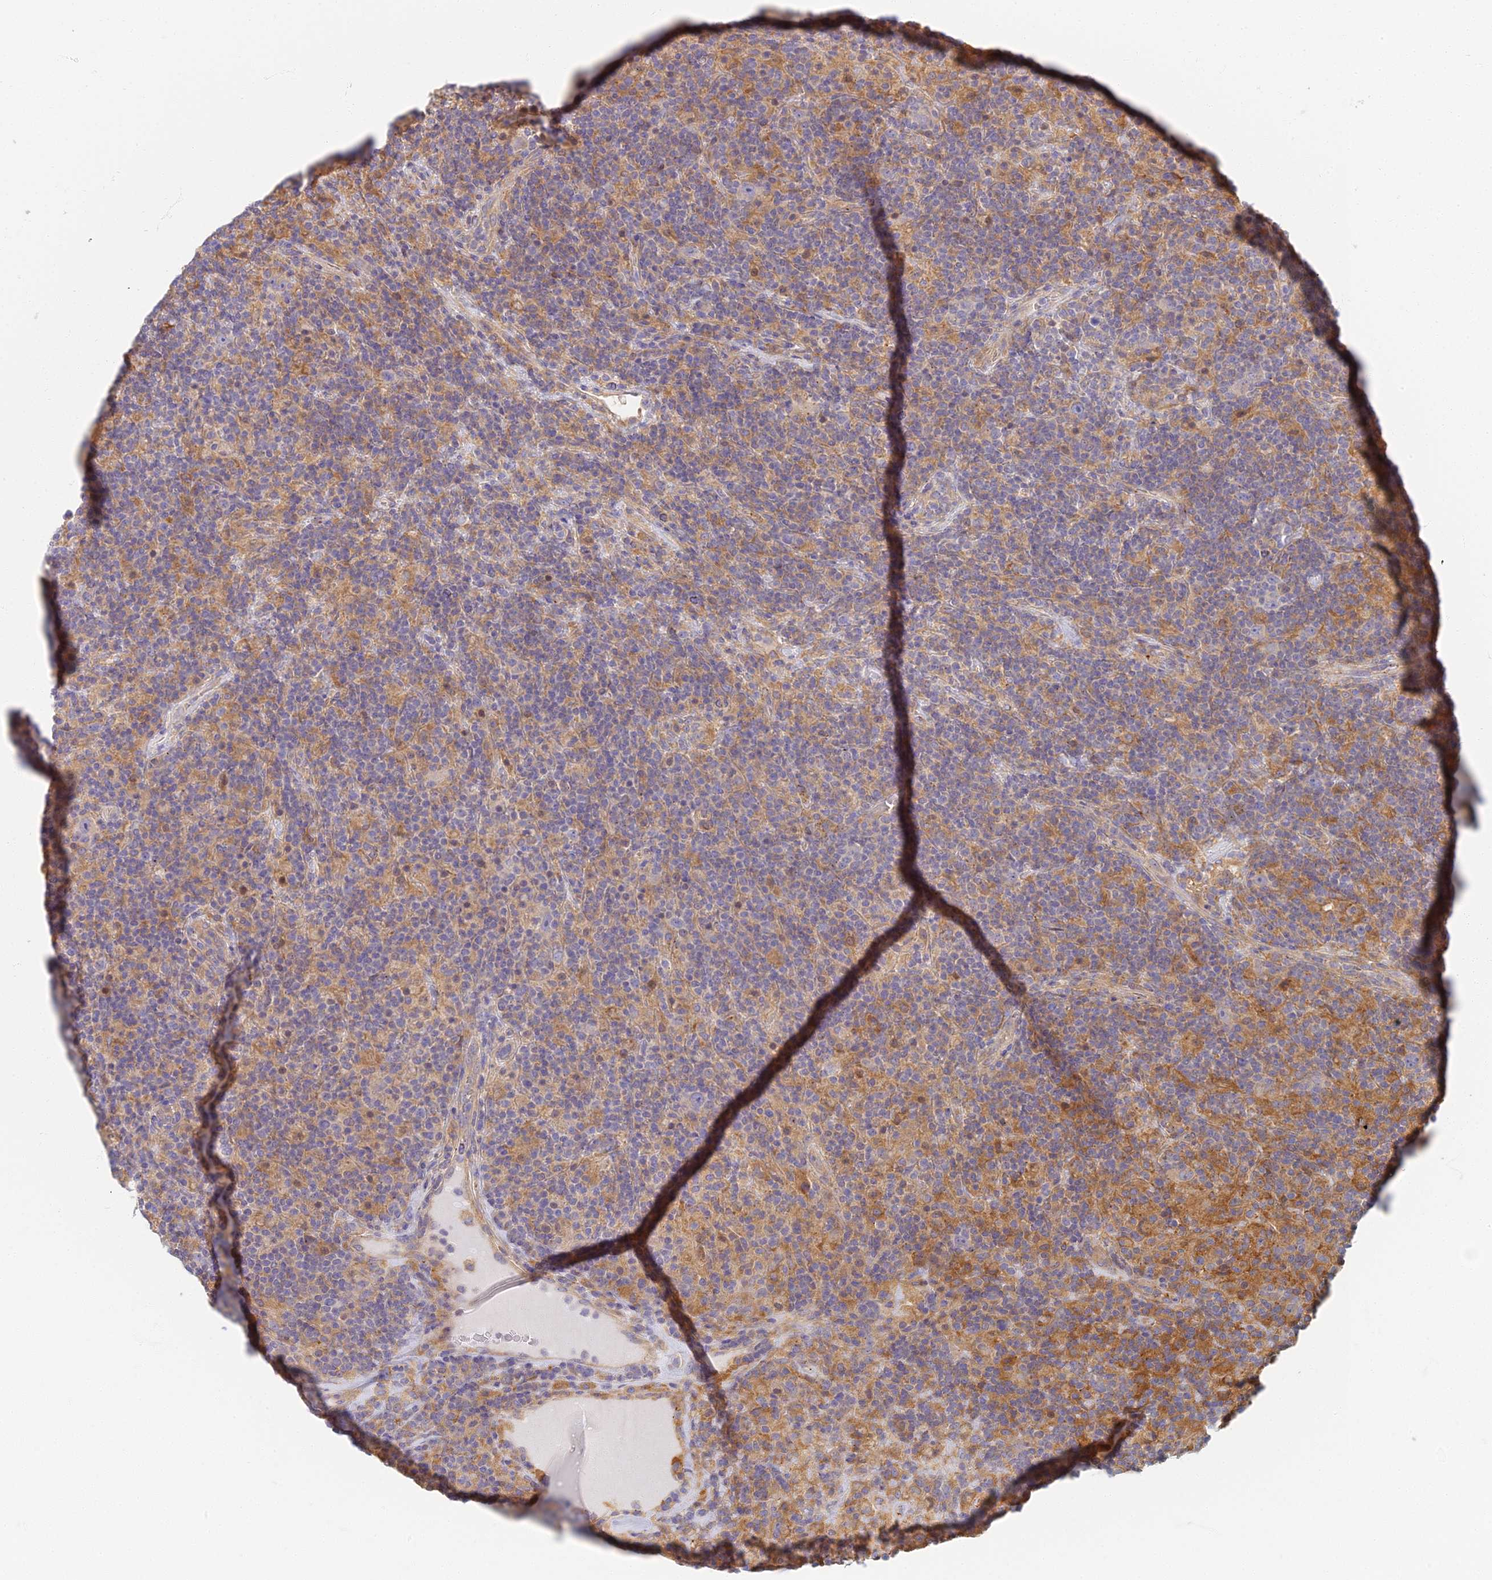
{"staining": {"intensity": "negative", "quantity": "none", "location": "none"}, "tissue": "lymphoma", "cell_type": "Tumor cells", "image_type": "cancer", "snomed": [{"axis": "morphology", "description": "Hodgkin's disease, NOS"}, {"axis": "topography", "description": "Lymph node"}], "caption": "Lymphoma stained for a protein using IHC demonstrates no positivity tumor cells.", "gene": "RBSN", "patient": {"sex": "male", "age": 70}}